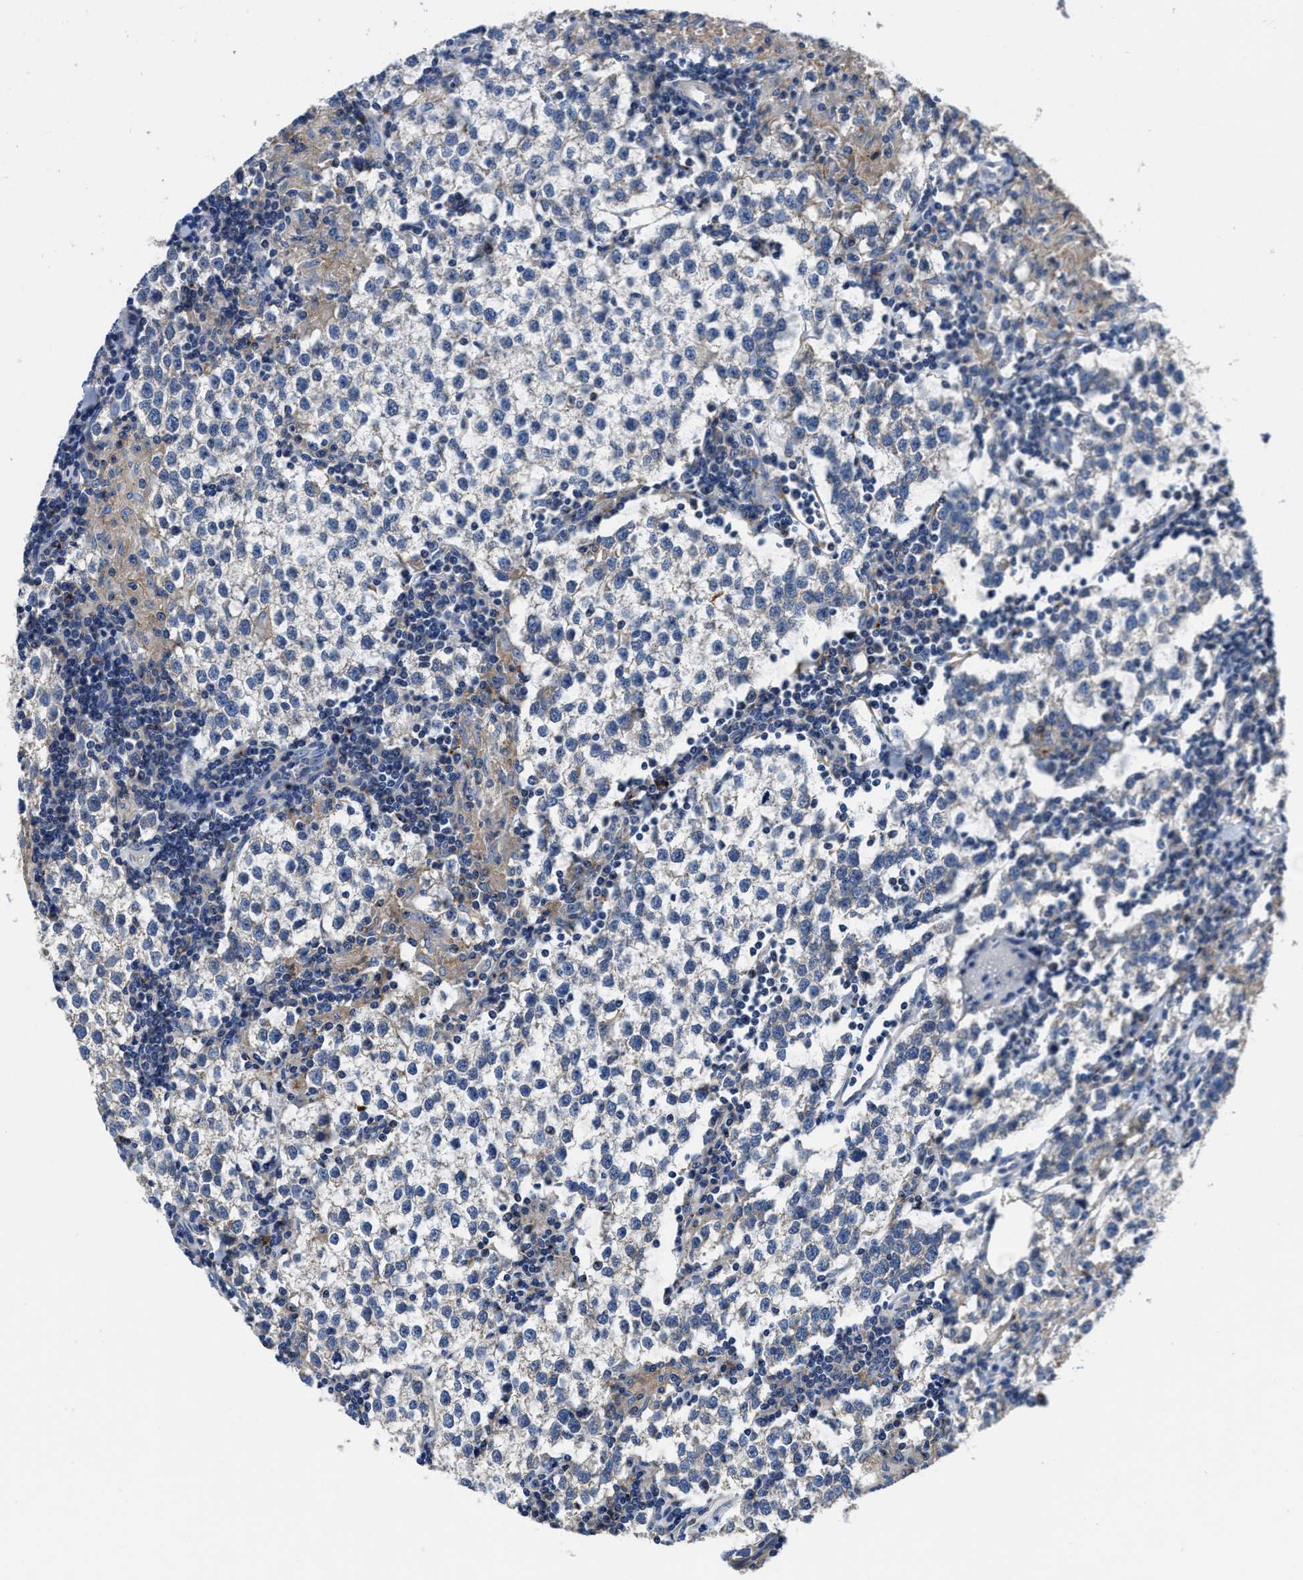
{"staining": {"intensity": "negative", "quantity": "none", "location": "none"}, "tissue": "testis cancer", "cell_type": "Tumor cells", "image_type": "cancer", "snomed": [{"axis": "morphology", "description": "Seminoma, NOS"}, {"axis": "morphology", "description": "Carcinoma, Embryonal, NOS"}, {"axis": "topography", "description": "Testis"}], "caption": "Tumor cells show no significant staining in testis cancer.", "gene": "TMEM30A", "patient": {"sex": "male", "age": 36}}